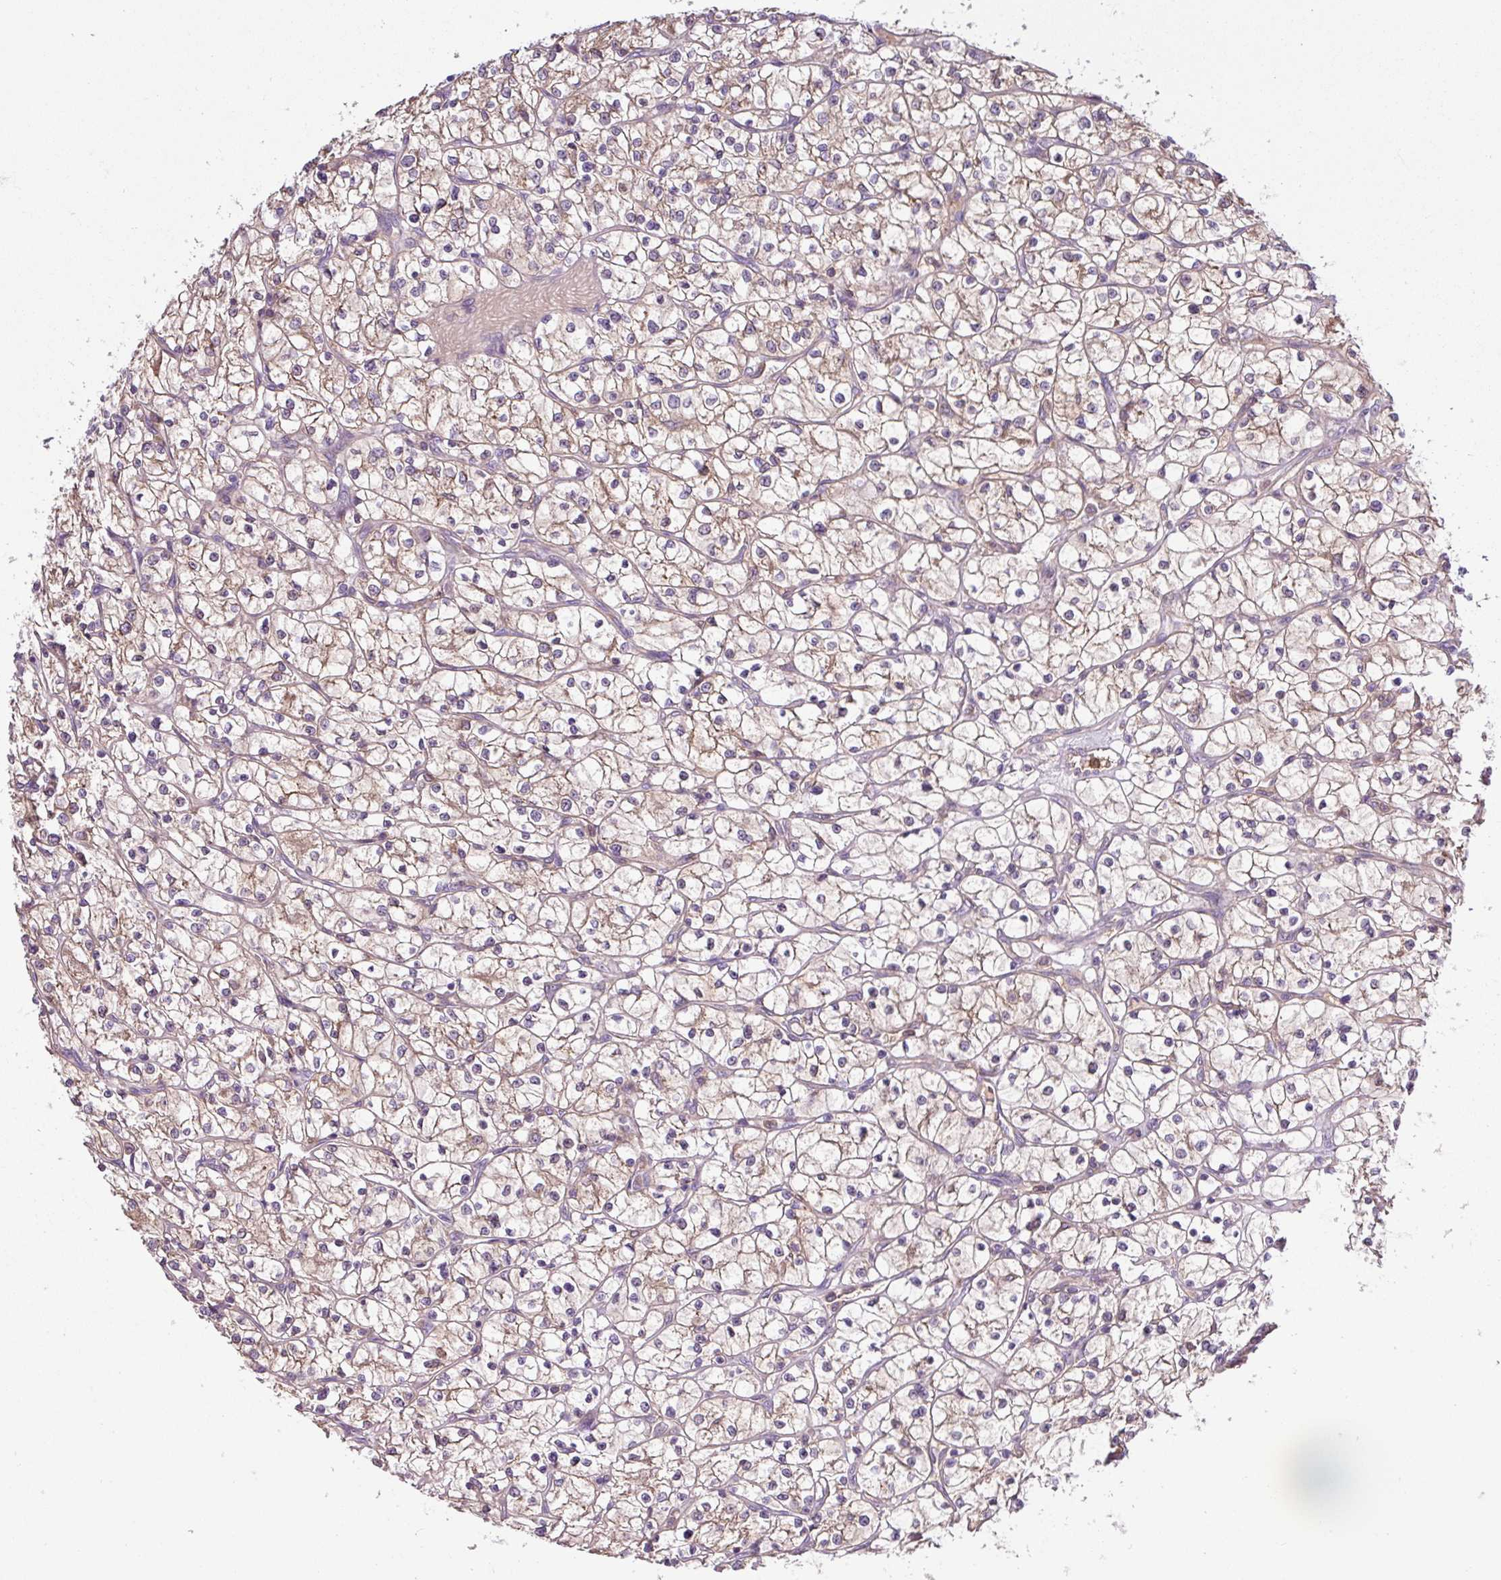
{"staining": {"intensity": "moderate", "quantity": ">75%", "location": "cytoplasmic/membranous"}, "tissue": "renal cancer", "cell_type": "Tumor cells", "image_type": "cancer", "snomed": [{"axis": "morphology", "description": "Adenocarcinoma, NOS"}, {"axis": "topography", "description": "Kidney"}], "caption": "Protein analysis of renal adenocarcinoma tissue shows moderate cytoplasmic/membranous staining in approximately >75% of tumor cells.", "gene": "TONSL", "patient": {"sex": "female", "age": 64}}